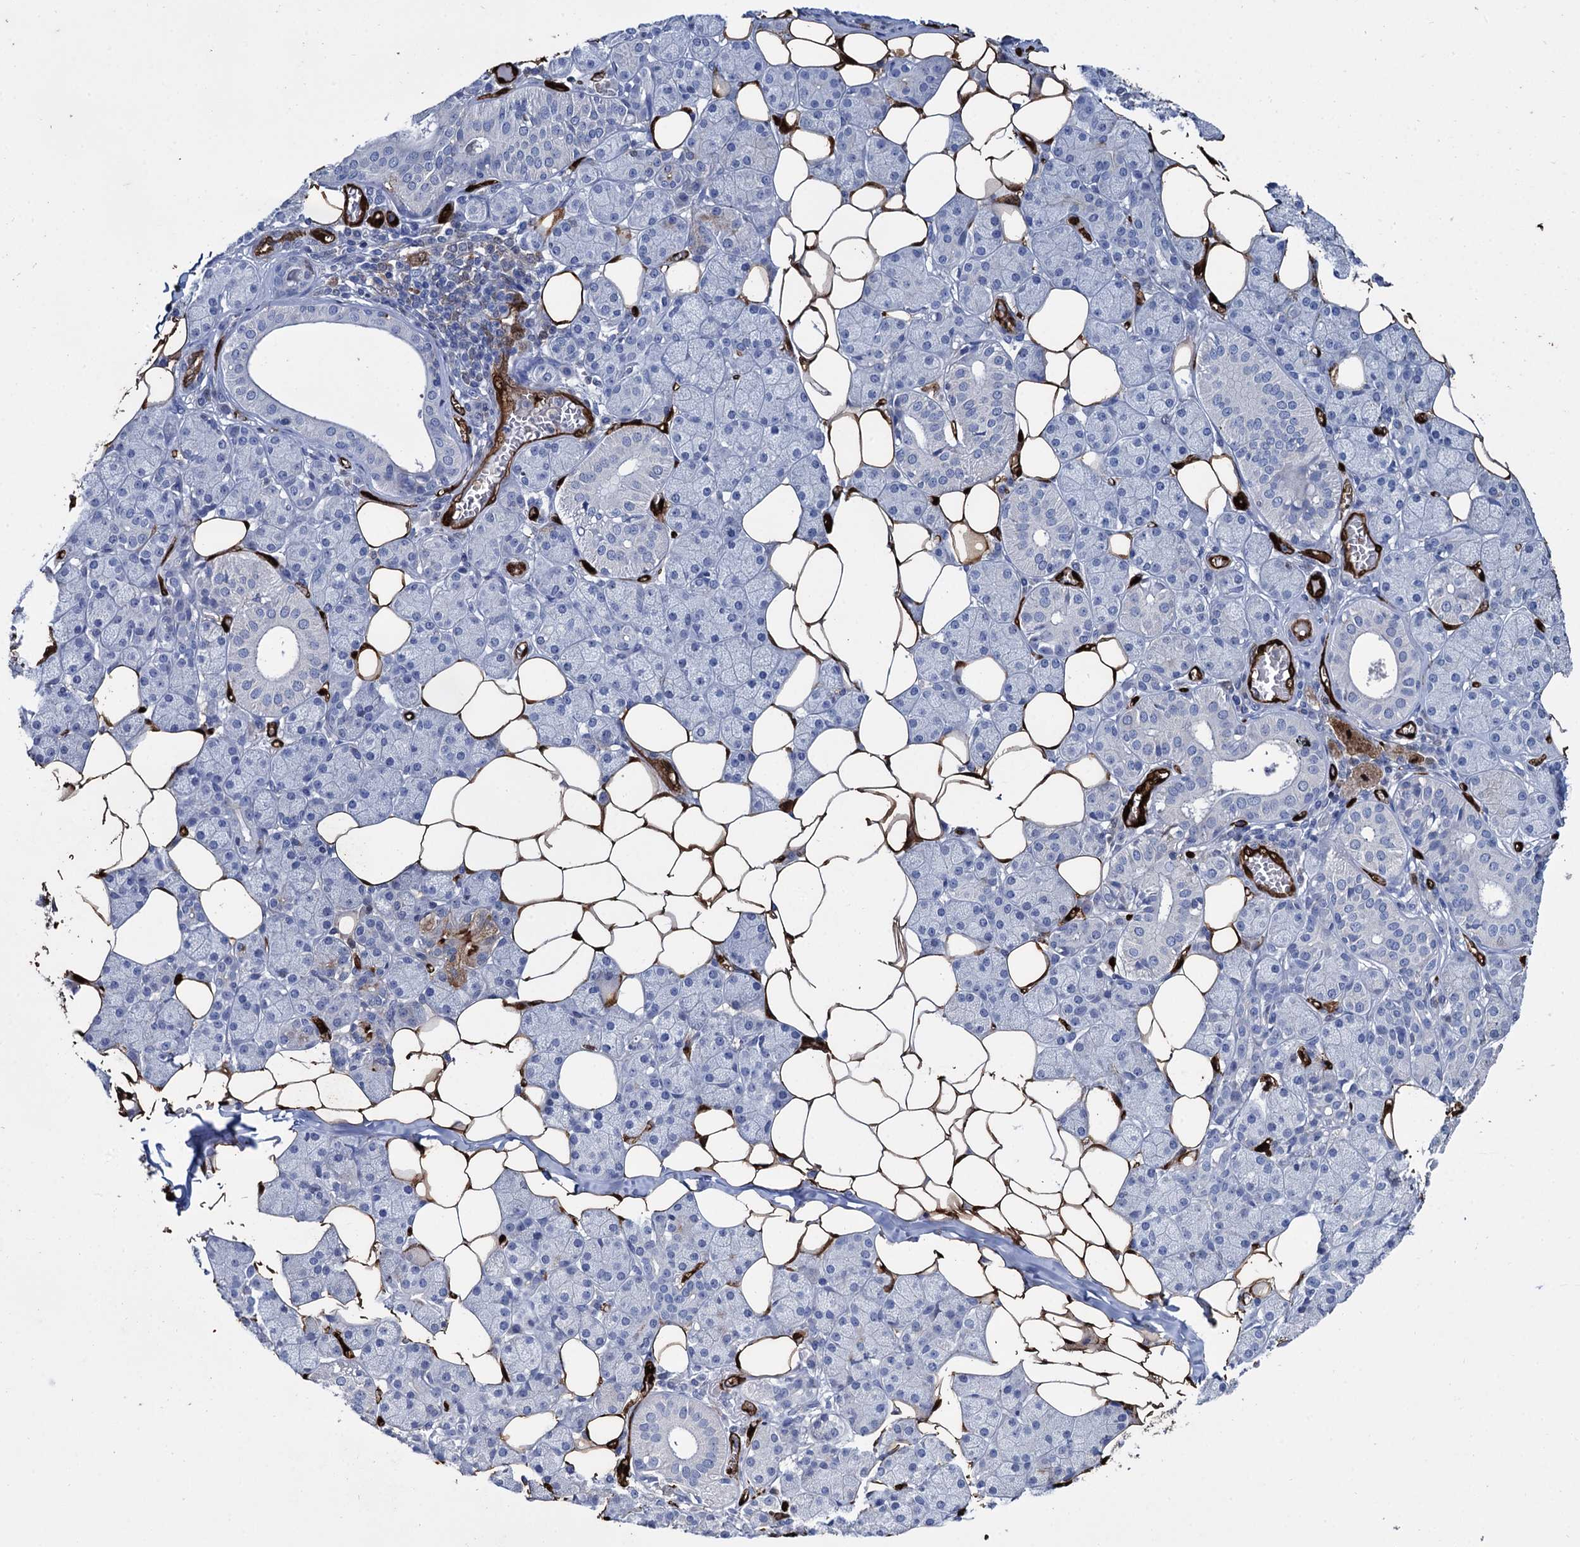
{"staining": {"intensity": "moderate", "quantity": "<25%", "location": "cytoplasmic/membranous"}, "tissue": "salivary gland", "cell_type": "Glandular cells", "image_type": "normal", "snomed": [{"axis": "morphology", "description": "Normal tissue, NOS"}, {"axis": "topography", "description": "Salivary gland"}], "caption": "This is an image of immunohistochemistry (IHC) staining of benign salivary gland, which shows moderate positivity in the cytoplasmic/membranous of glandular cells.", "gene": "FABP5", "patient": {"sex": "female", "age": 33}}